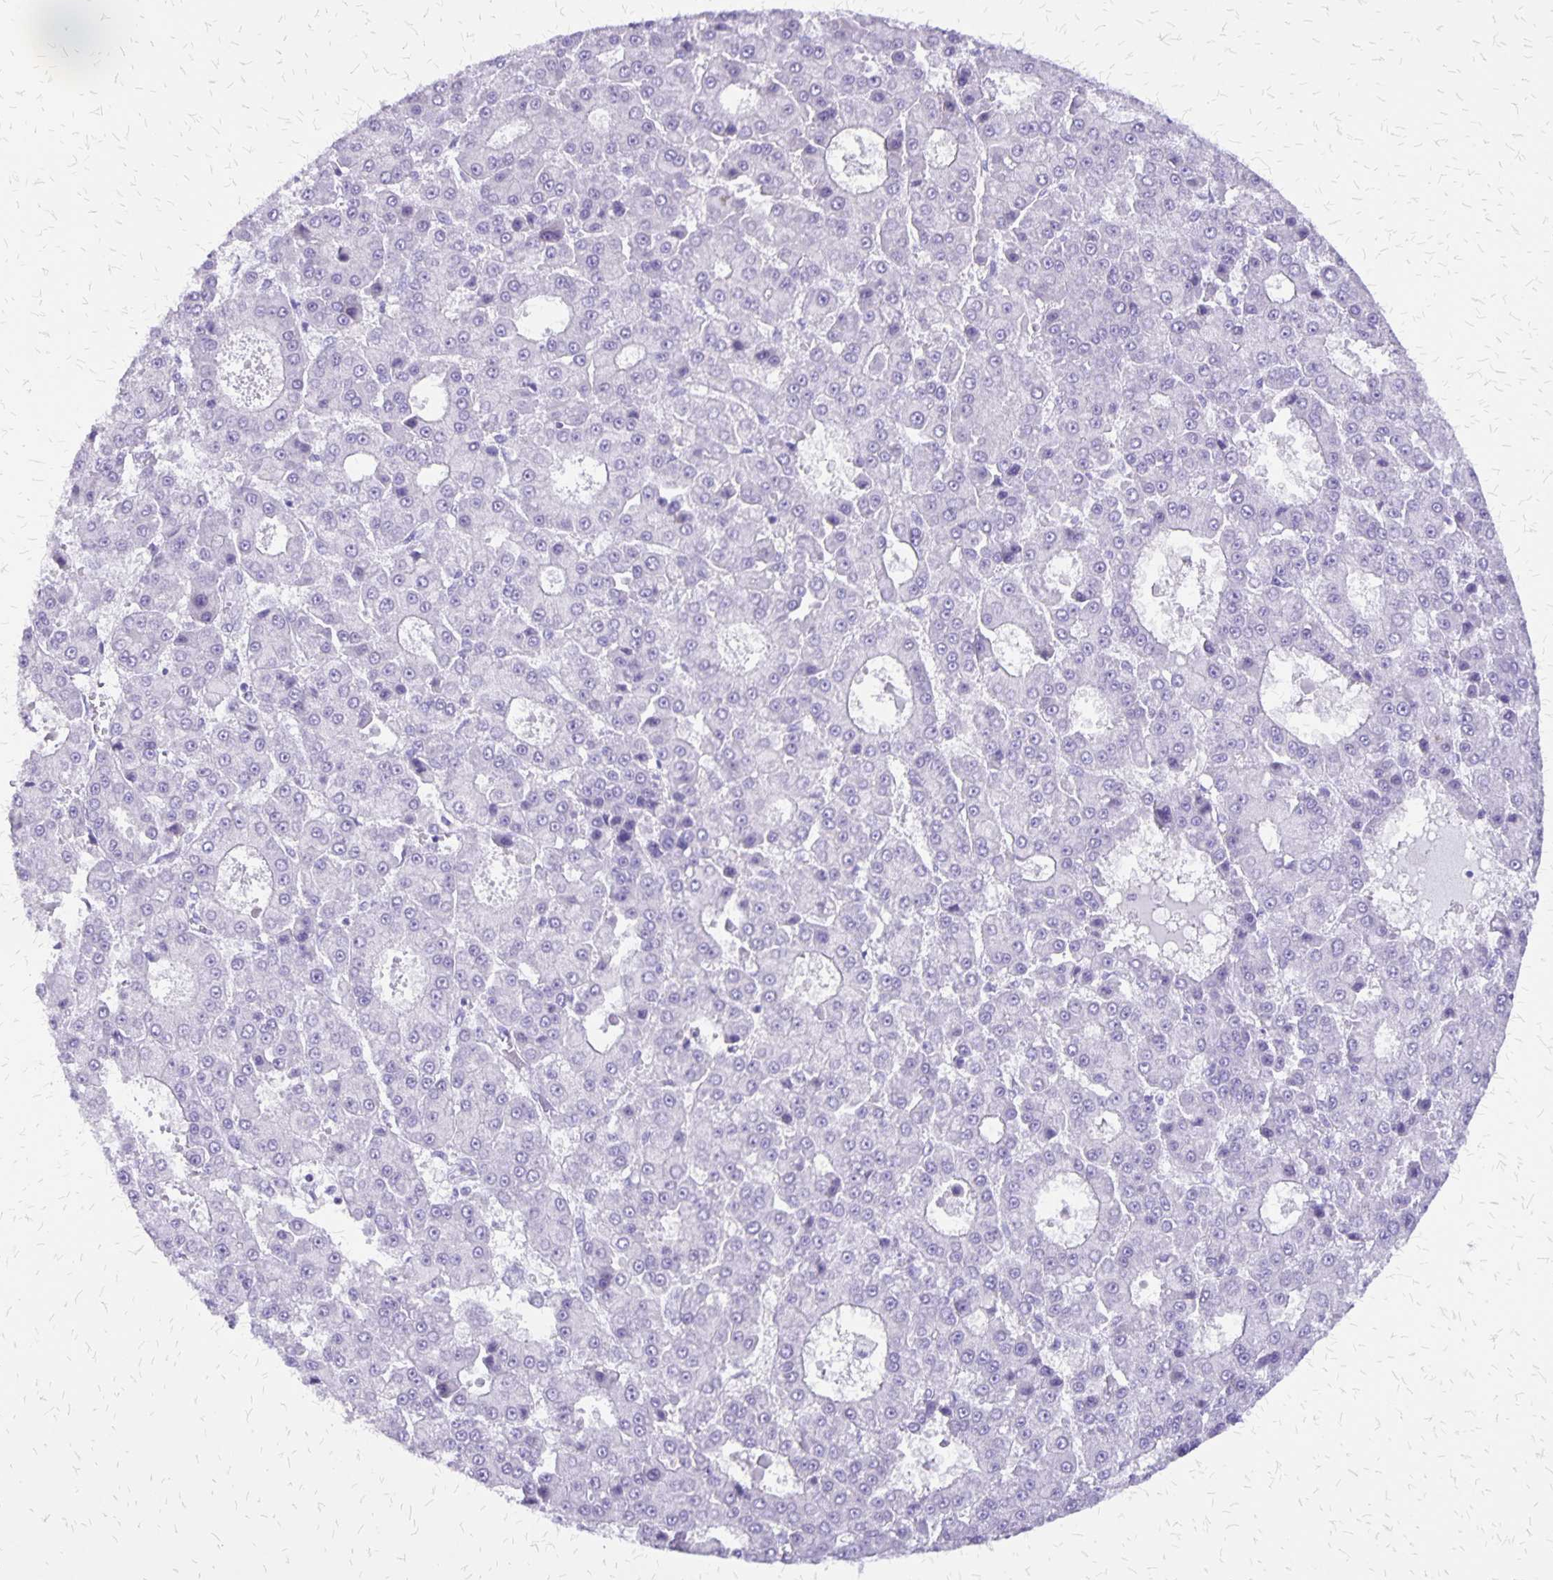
{"staining": {"intensity": "negative", "quantity": "none", "location": "none"}, "tissue": "liver cancer", "cell_type": "Tumor cells", "image_type": "cancer", "snomed": [{"axis": "morphology", "description": "Carcinoma, Hepatocellular, NOS"}, {"axis": "topography", "description": "Liver"}], "caption": "IHC of human liver cancer (hepatocellular carcinoma) exhibits no positivity in tumor cells.", "gene": "SLC13A2", "patient": {"sex": "male", "age": 70}}